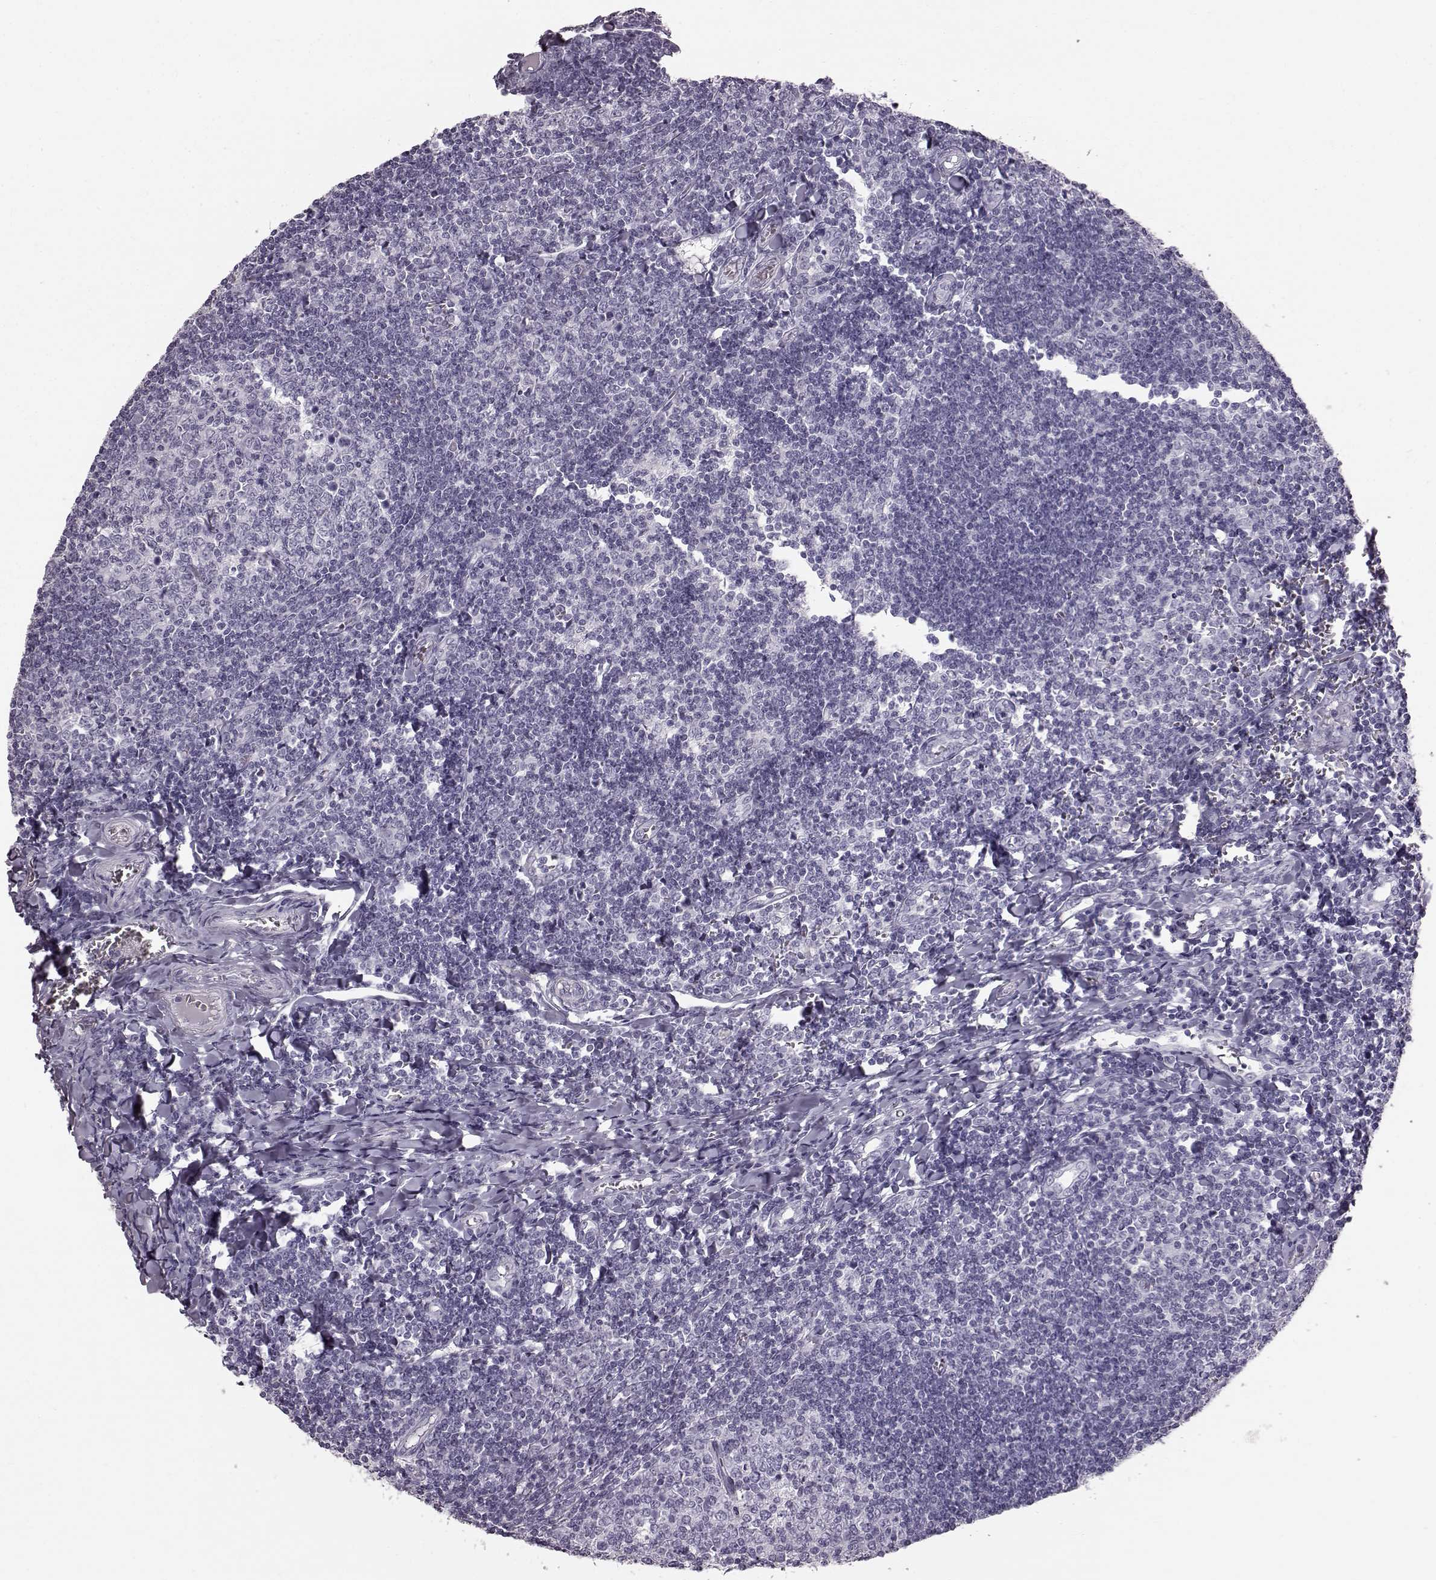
{"staining": {"intensity": "negative", "quantity": "none", "location": "none"}, "tissue": "tonsil", "cell_type": "Germinal center cells", "image_type": "normal", "snomed": [{"axis": "morphology", "description": "Normal tissue, NOS"}, {"axis": "topography", "description": "Tonsil"}], "caption": "IHC micrograph of normal tonsil: human tonsil stained with DAB shows no significant protein positivity in germinal center cells.", "gene": "TCHHL1", "patient": {"sex": "female", "age": 12}}